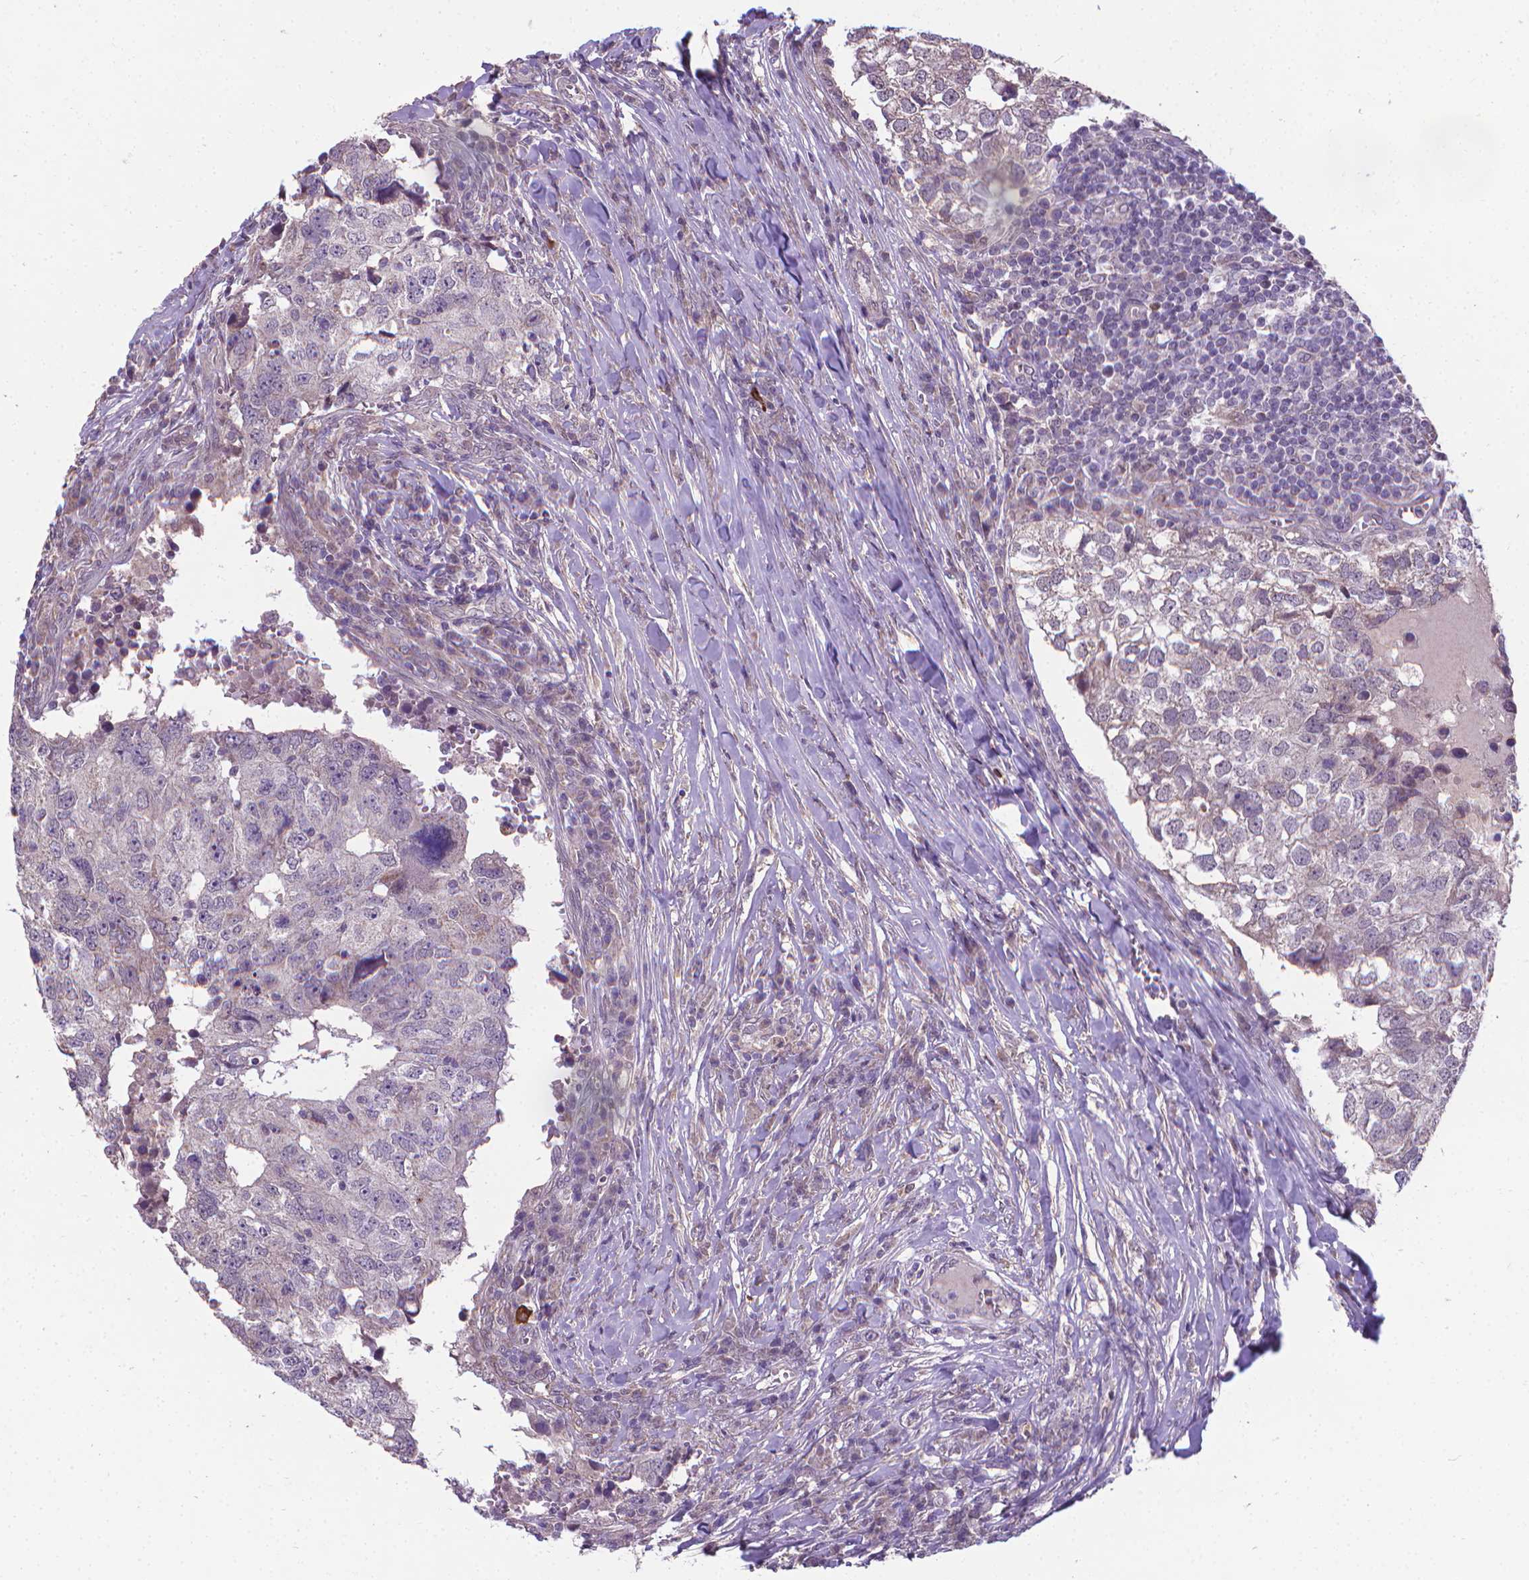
{"staining": {"intensity": "negative", "quantity": "none", "location": "none"}, "tissue": "breast cancer", "cell_type": "Tumor cells", "image_type": "cancer", "snomed": [{"axis": "morphology", "description": "Duct carcinoma"}, {"axis": "topography", "description": "Breast"}], "caption": "Protein analysis of breast cancer reveals no significant staining in tumor cells. The staining is performed using DAB (3,3'-diaminobenzidine) brown chromogen with nuclei counter-stained in using hematoxylin.", "gene": "GPR63", "patient": {"sex": "female", "age": 30}}